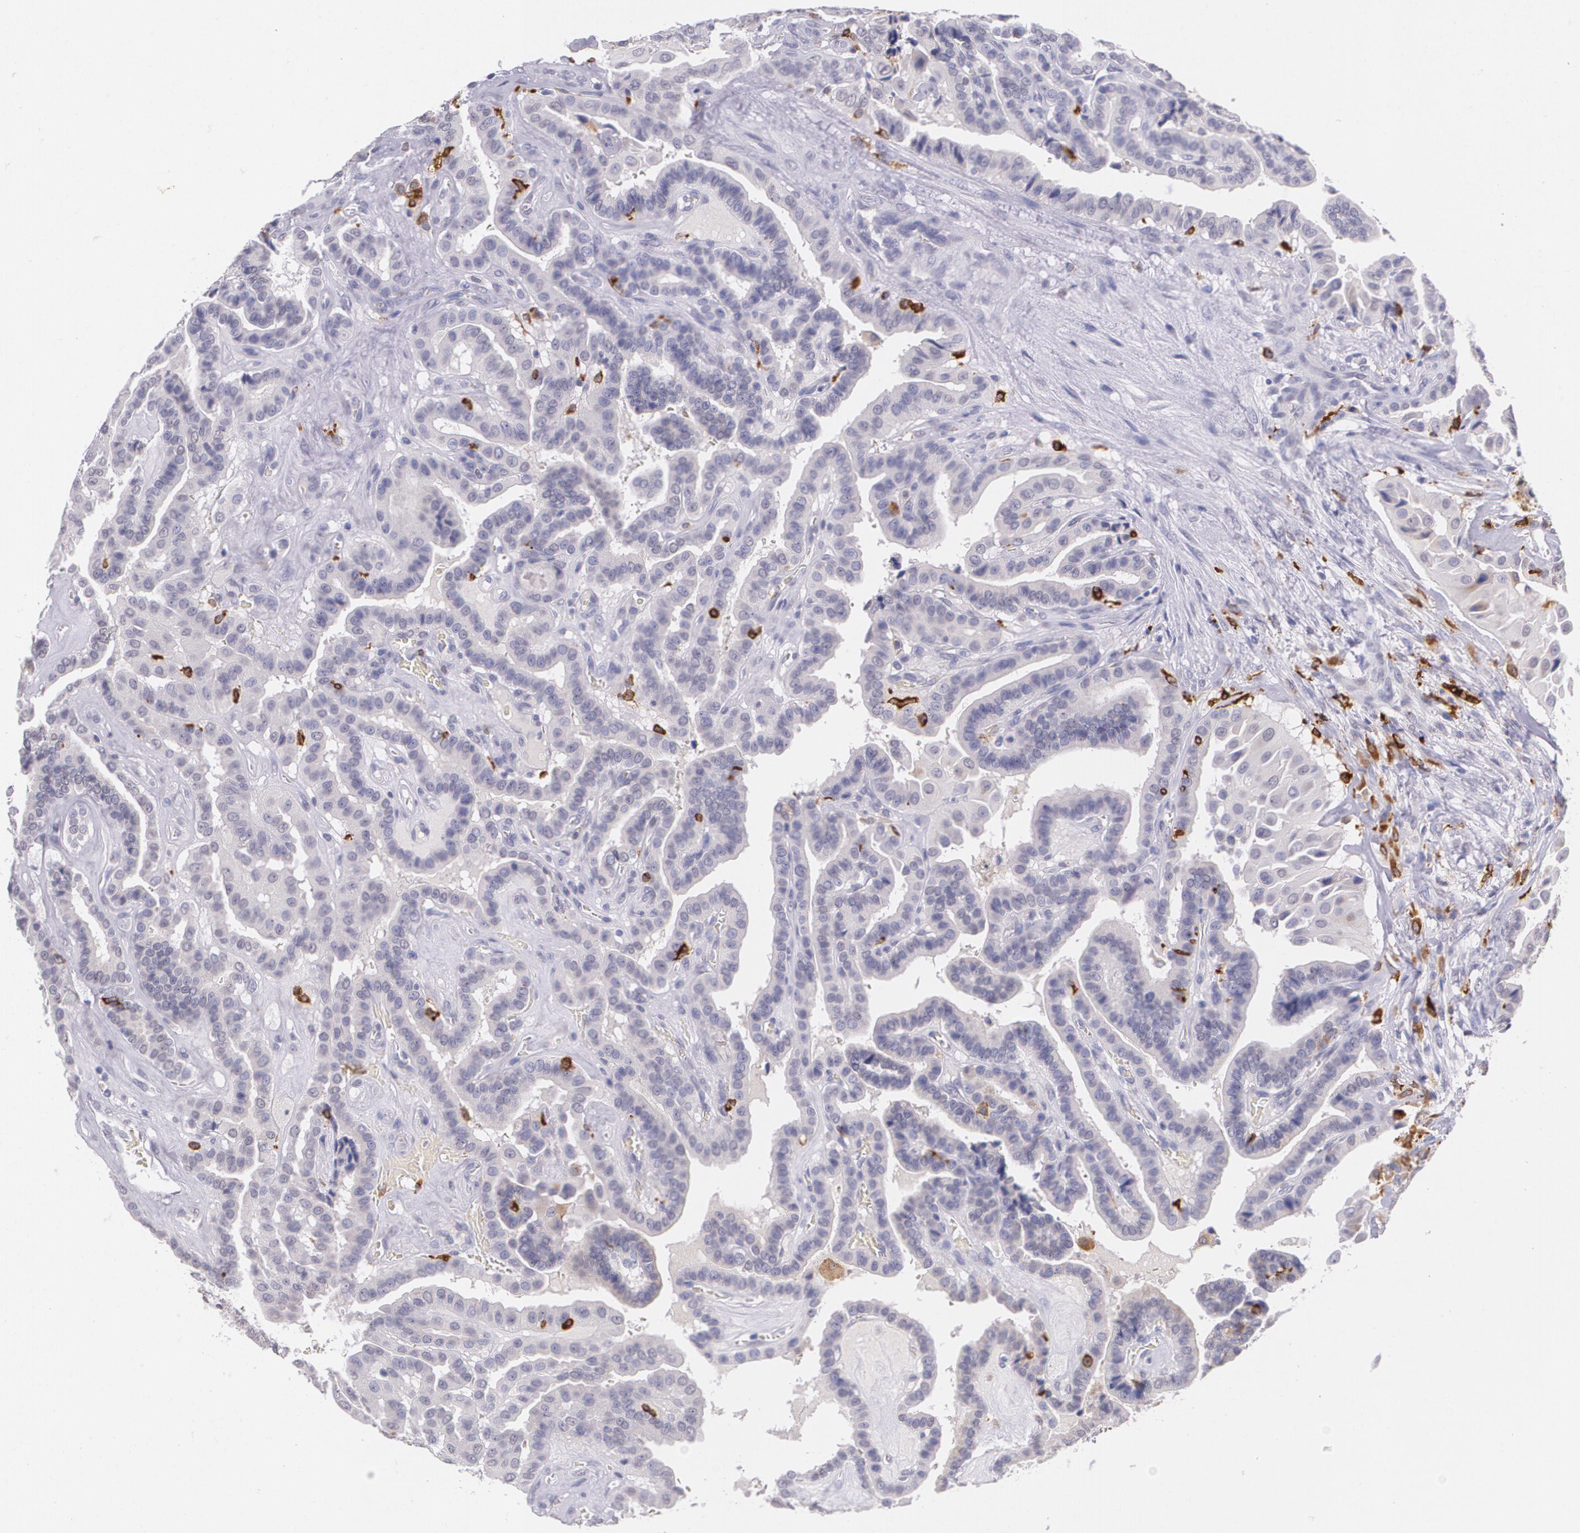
{"staining": {"intensity": "negative", "quantity": "none", "location": "none"}, "tissue": "thyroid cancer", "cell_type": "Tumor cells", "image_type": "cancer", "snomed": [{"axis": "morphology", "description": "Papillary adenocarcinoma, NOS"}, {"axis": "topography", "description": "Thyroid gland"}], "caption": "DAB (3,3'-diaminobenzidine) immunohistochemical staining of human papillary adenocarcinoma (thyroid) exhibits no significant staining in tumor cells.", "gene": "RTN1", "patient": {"sex": "male", "age": 87}}